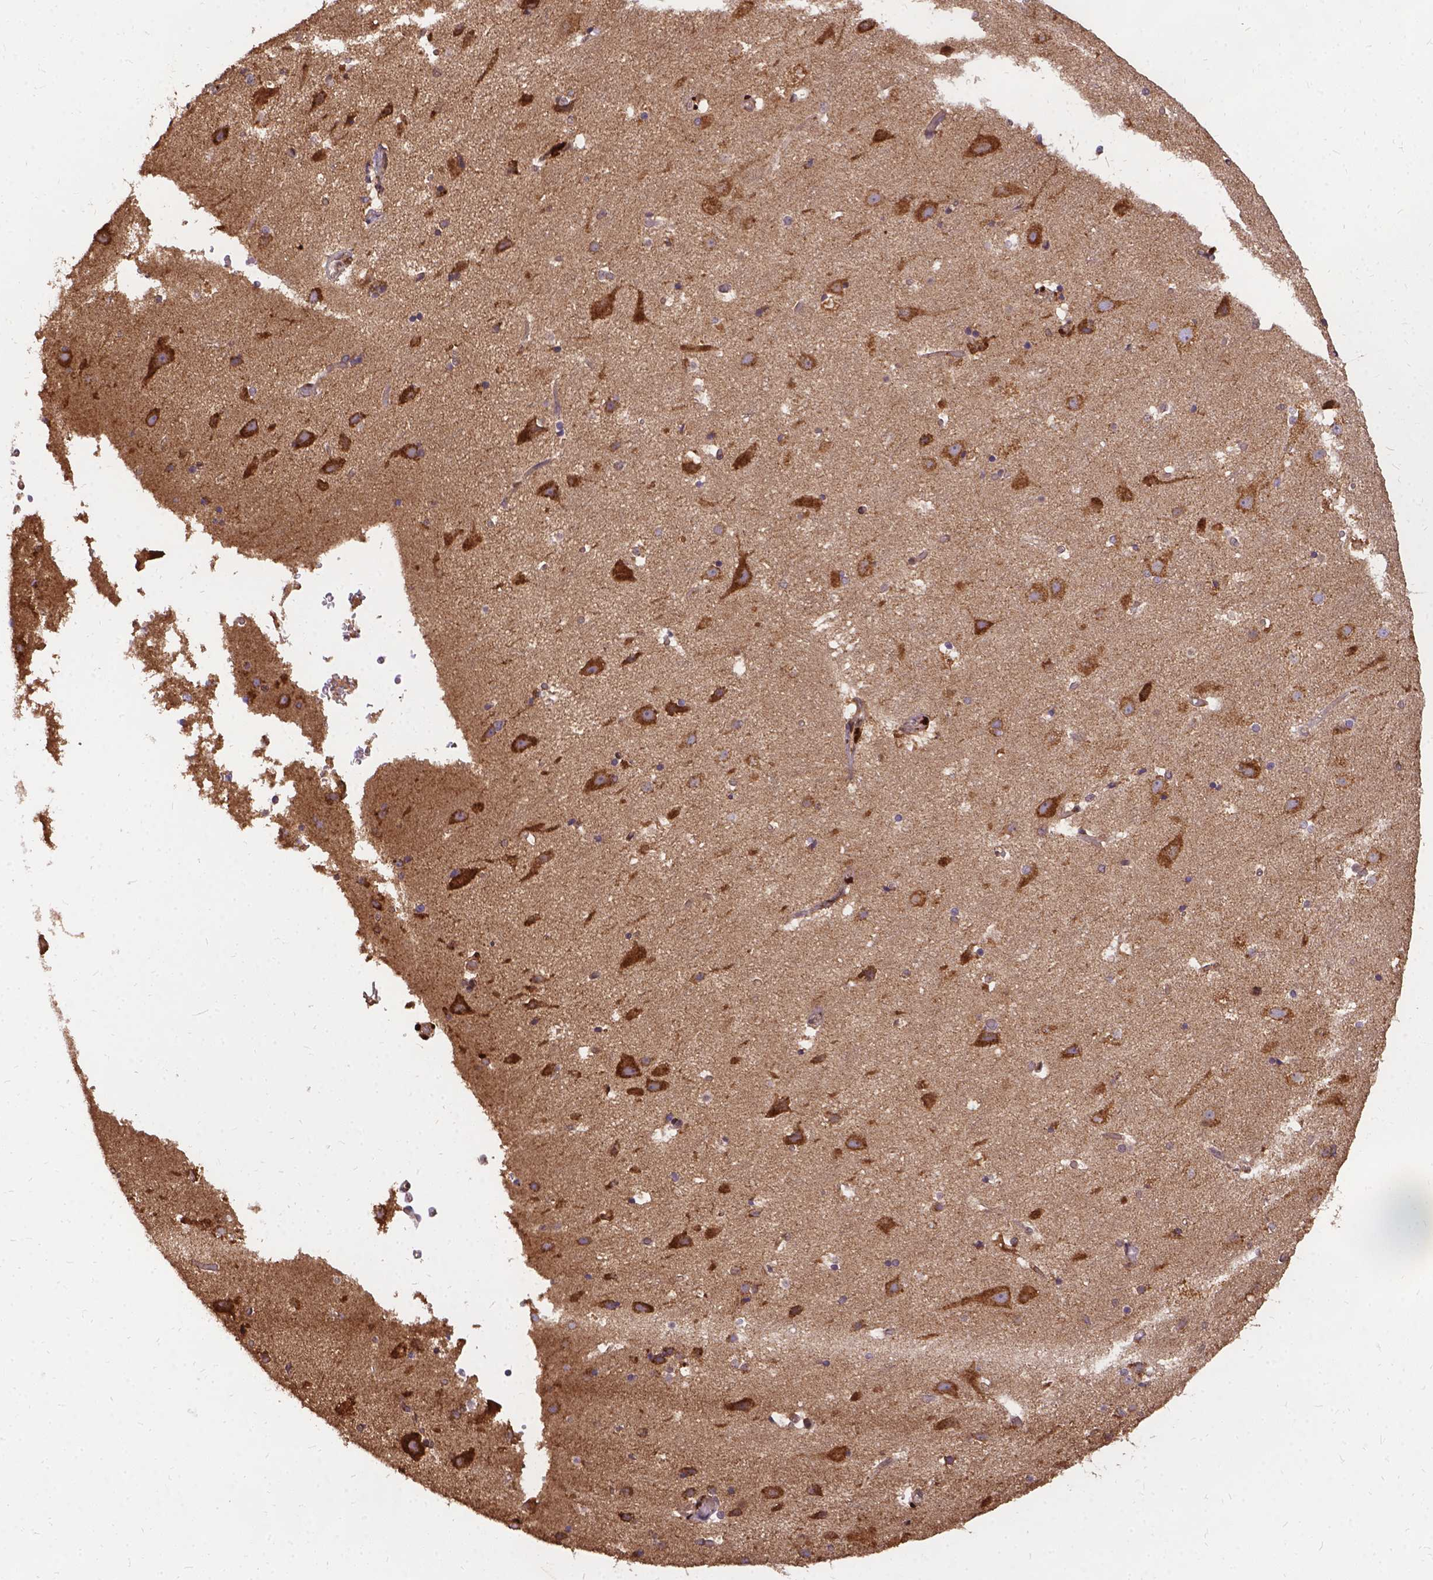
{"staining": {"intensity": "moderate", "quantity": ">75%", "location": "cytoplasmic/membranous"}, "tissue": "cerebral cortex", "cell_type": "Endothelial cells", "image_type": "normal", "snomed": [{"axis": "morphology", "description": "Normal tissue, NOS"}, {"axis": "topography", "description": "Cerebral cortex"}], "caption": "Immunohistochemical staining of unremarkable cerebral cortex demonstrates medium levels of moderate cytoplasmic/membranous positivity in about >75% of endothelial cells.", "gene": "DENND6A", "patient": {"sex": "female", "age": 52}}